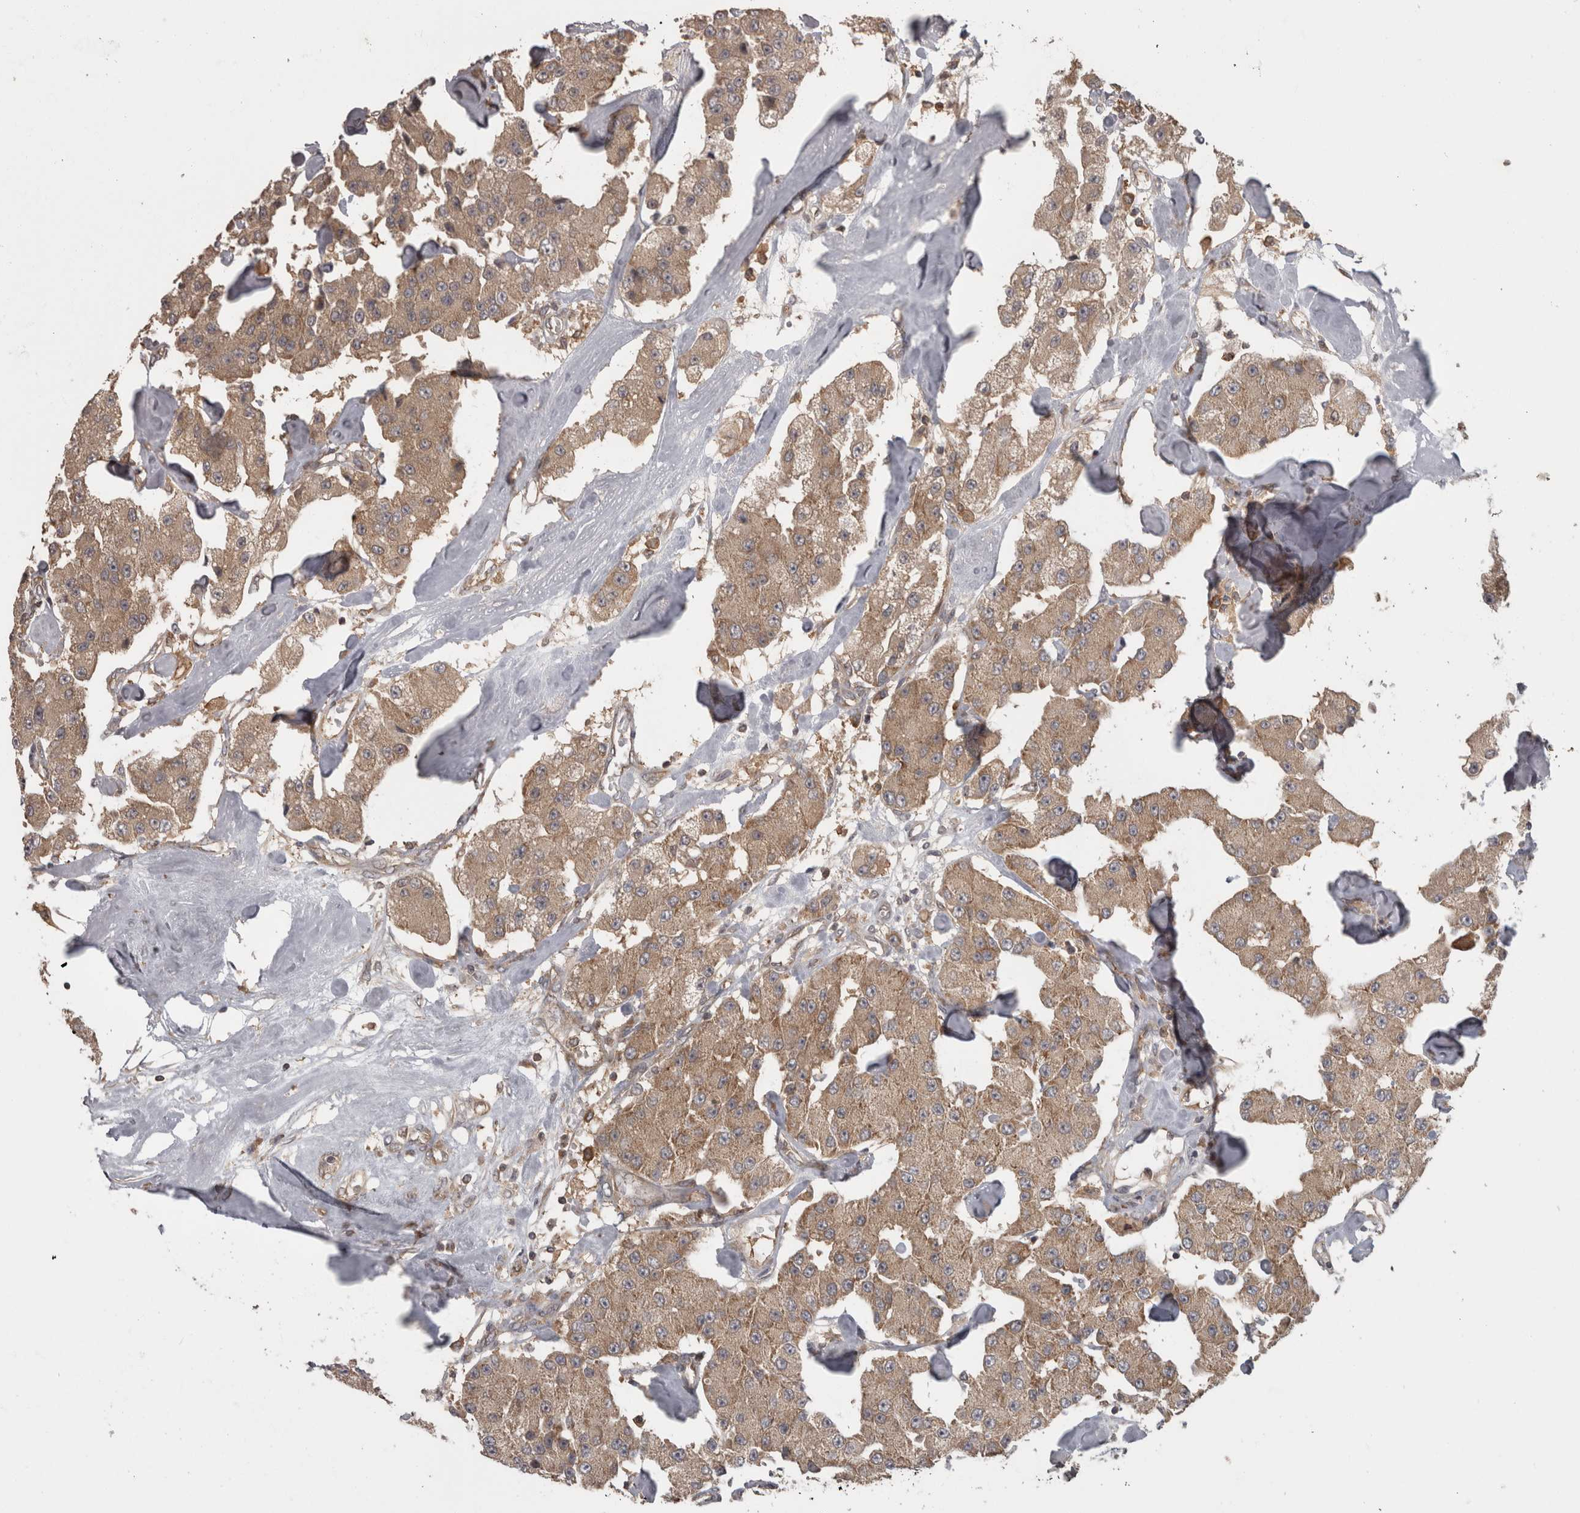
{"staining": {"intensity": "weak", "quantity": ">75%", "location": "cytoplasmic/membranous"}, "tissue": "carcinoid", "cell_type": "Tumor cells", "image_type": "cancer", "snomed": [{"axis": "morphology", "description": "Carcinoid, malignant, NOS"}, {"axis": "topography", "description": "Pancreas"}], "caption": "Approximately >75% of tumor cells in human malignant carcinoid display weak cytoplasmic/membranous protein expression as visualized by brown immunohistochemical staining.", "gene": "MICU3", "patient": {"sex": "male", "age": 41}}